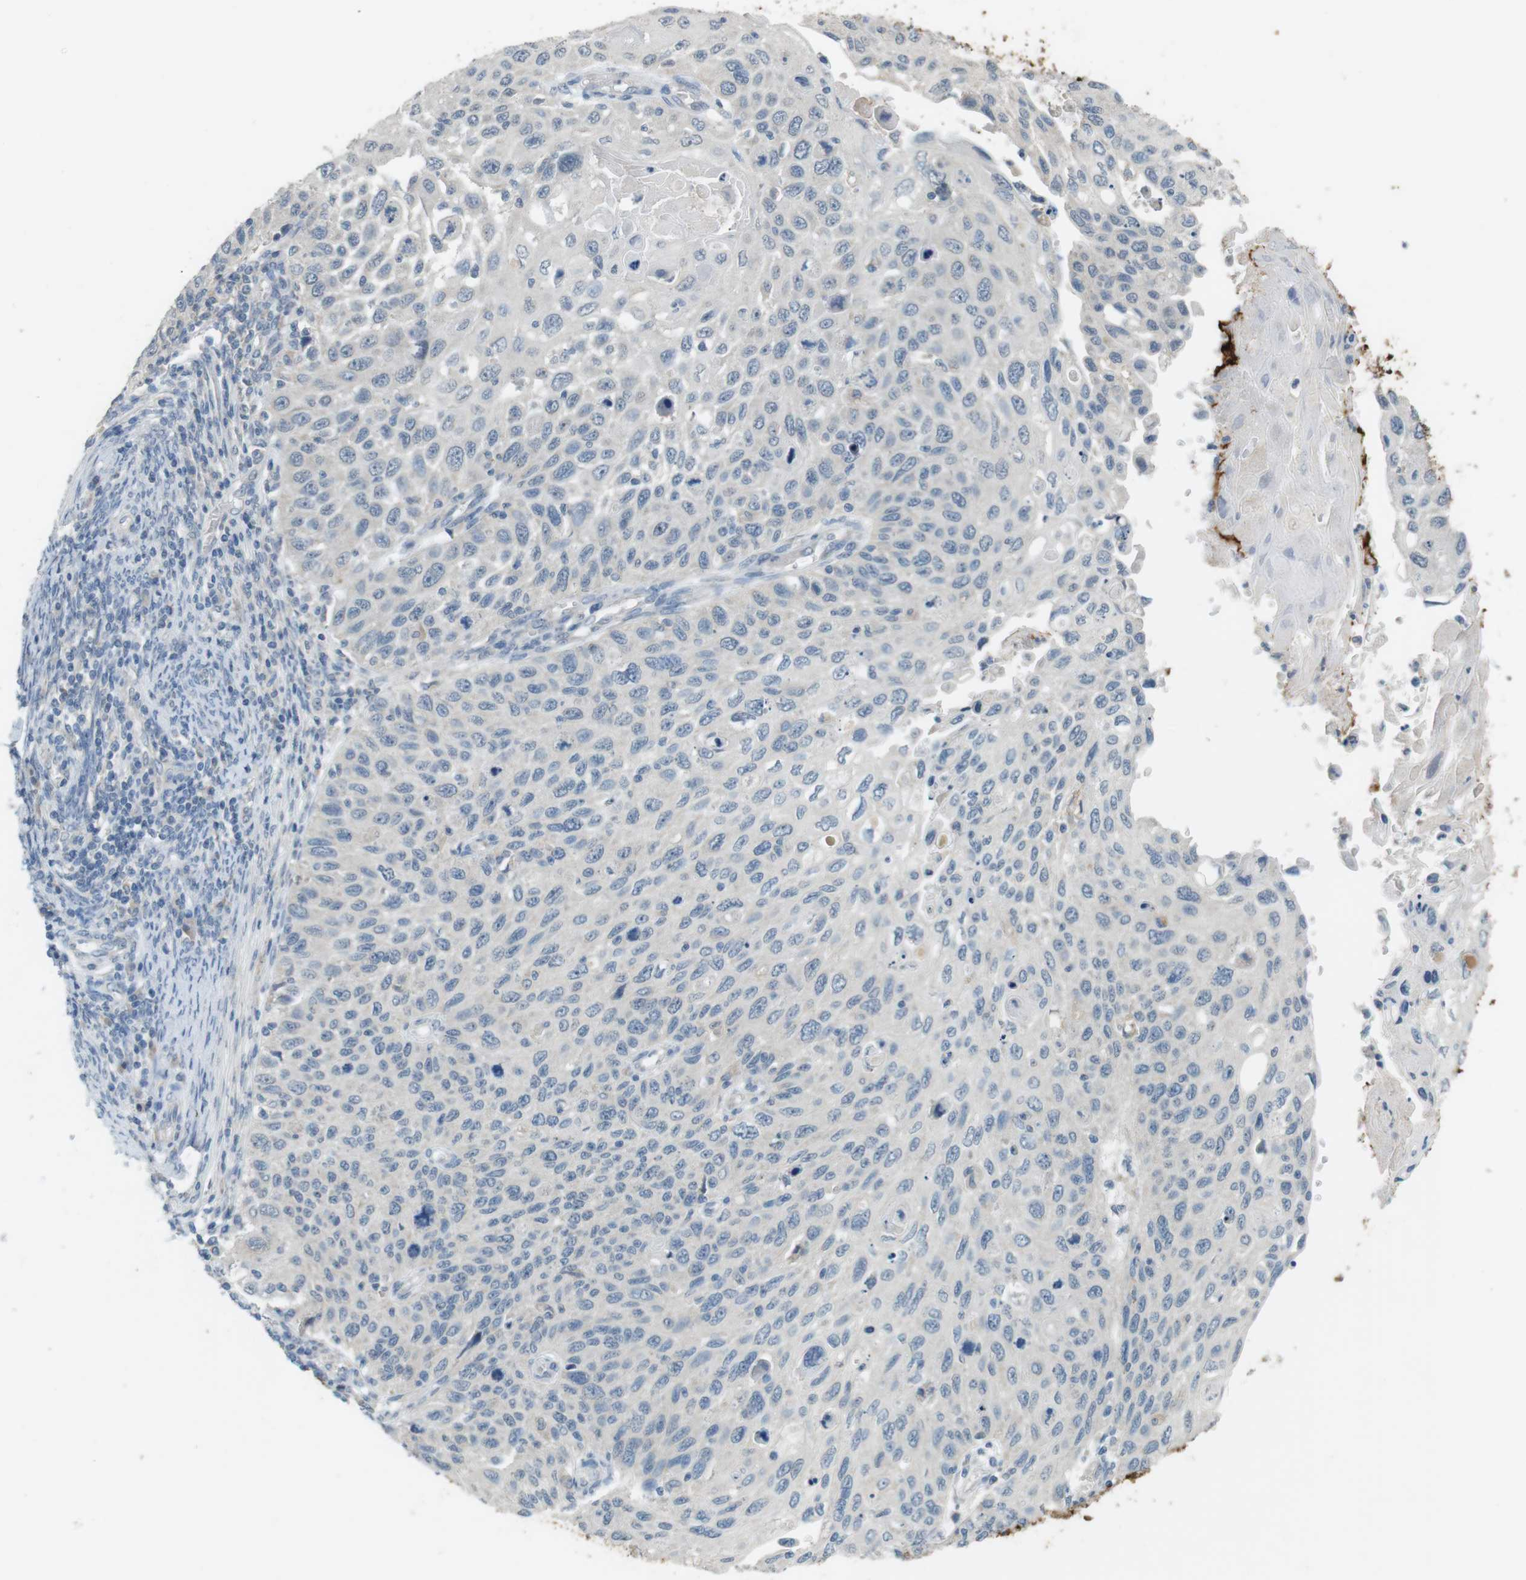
{"staining": {"intensity": "negative", "quantity": "none", "location": "none"}, "tissue": "cervical cancer", "cell_type": "Tumor cells", "image_type": "cancer", "snomed": [{"axis": "morphology", "description": "Squamous cell carcinoma, NOS"}, {"axis": "topography", "description": "Cervix"}], "caption": "The micrograph reveals no staining of tumor cells in cervical cancer (squamous cell carcinoma).", "gene": "MUC5B", "patient": {"sex": "female", "age": 70}}